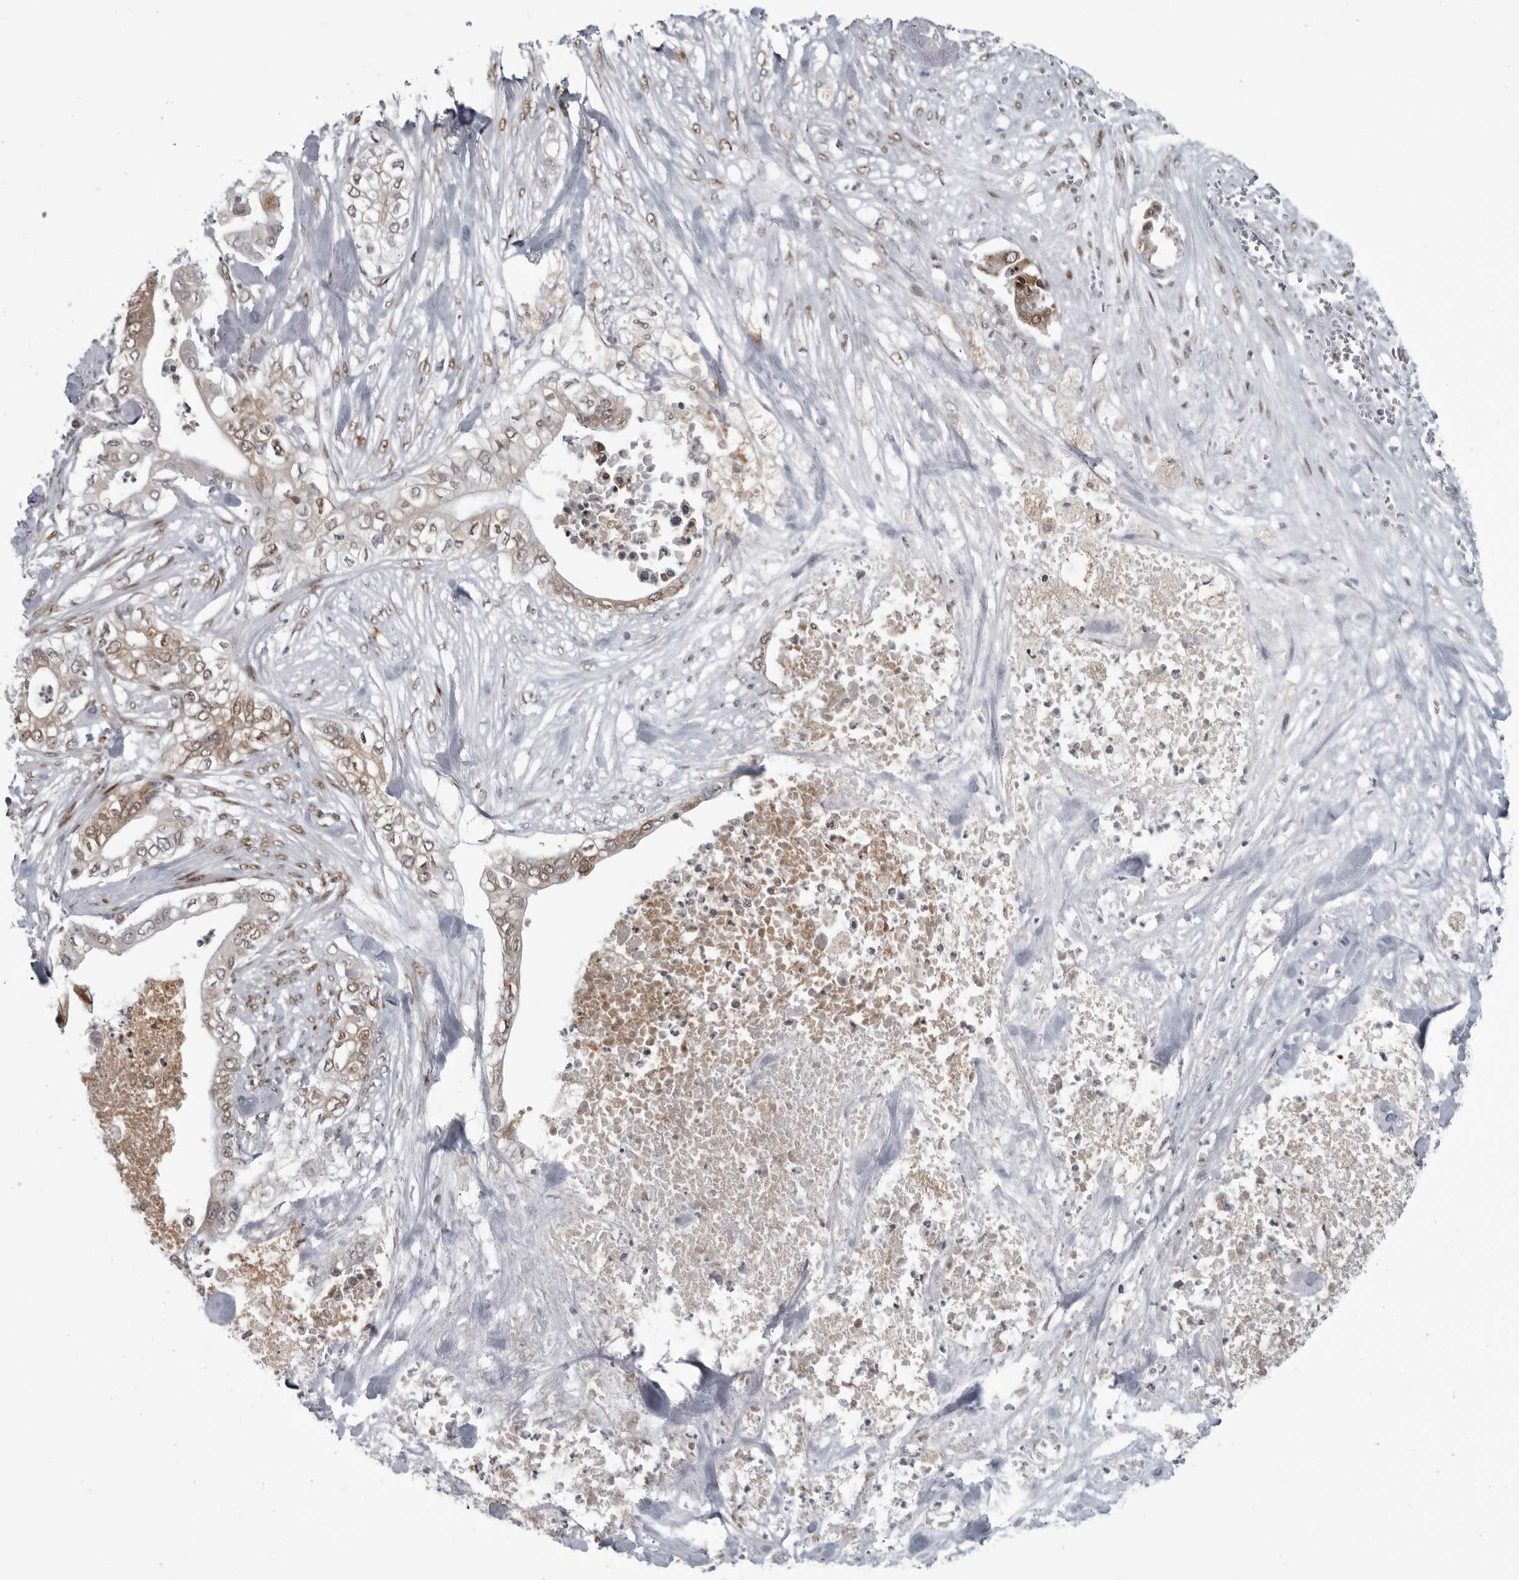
{"staining": {"intensity": "weak", "quantity": ">75%", "location": "nuclear"}, "tissue": "pancreatic cancer", "cell_type": "Tumor cells", "image_type": "cancer", "snomed": [{"axis": "morphology", "description": "Adenocarcinoma, NOS"}, {"axis": "topography", "description": "Pancreas"}], "caption": "There is low levels of weak nuclear staining in tumor cells of pancreatic cancer, as demonstrated by immunohistochemical staining (brown color).", "gene": "C8orf58", "patient": {"sex": "female", "age": 78}}